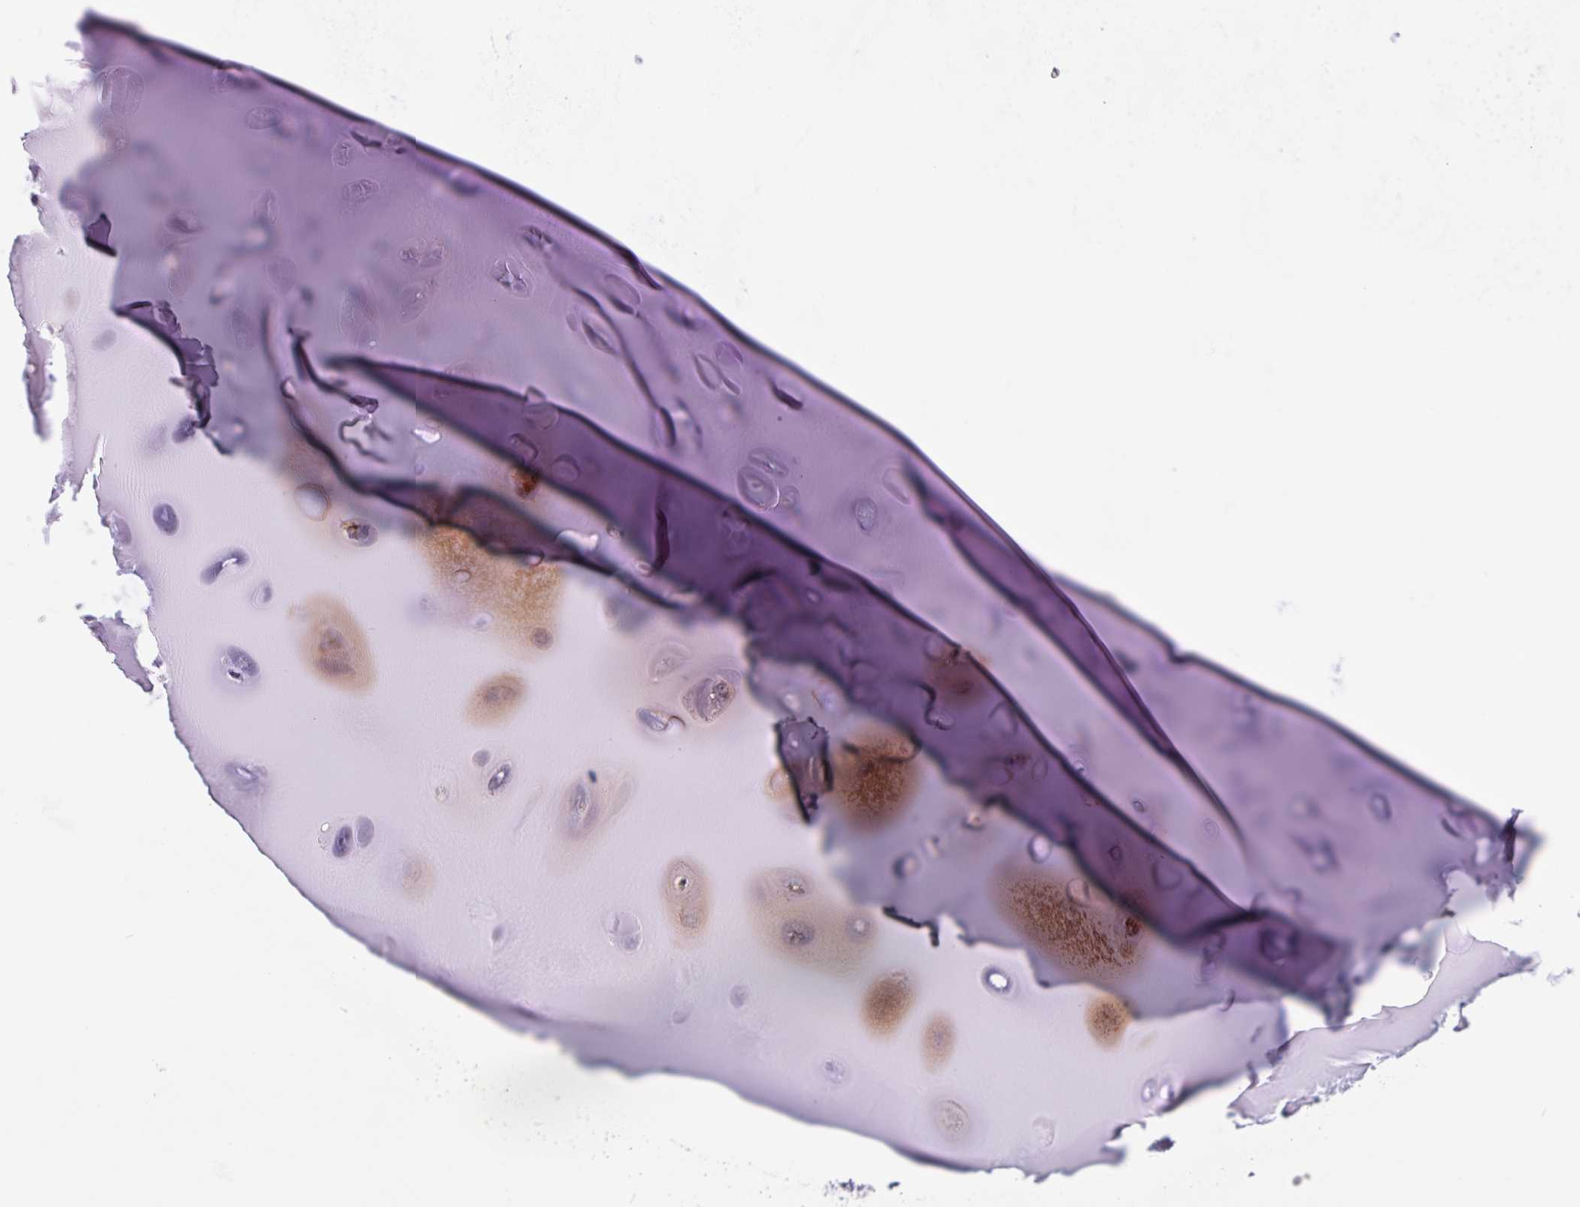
{"staining": {"intensity": "negative", "quantity": "none", "location": "none"}, "tissue": "adipose tissue", "cell_type": "Adipocytes", "image_type": "normal", "snomed": [{"axis": "morphology", "description": "Normal tissue, NOS"}, {"axis": "topography", "description": "Cartilage tissue"}], "caption": "Human adipose tissue stained for a protein using immunohistochemistry demonstrates no expression in adipocytes.", "gene": "FBXL16", "patient": {"sex": "male", "age": 57}}